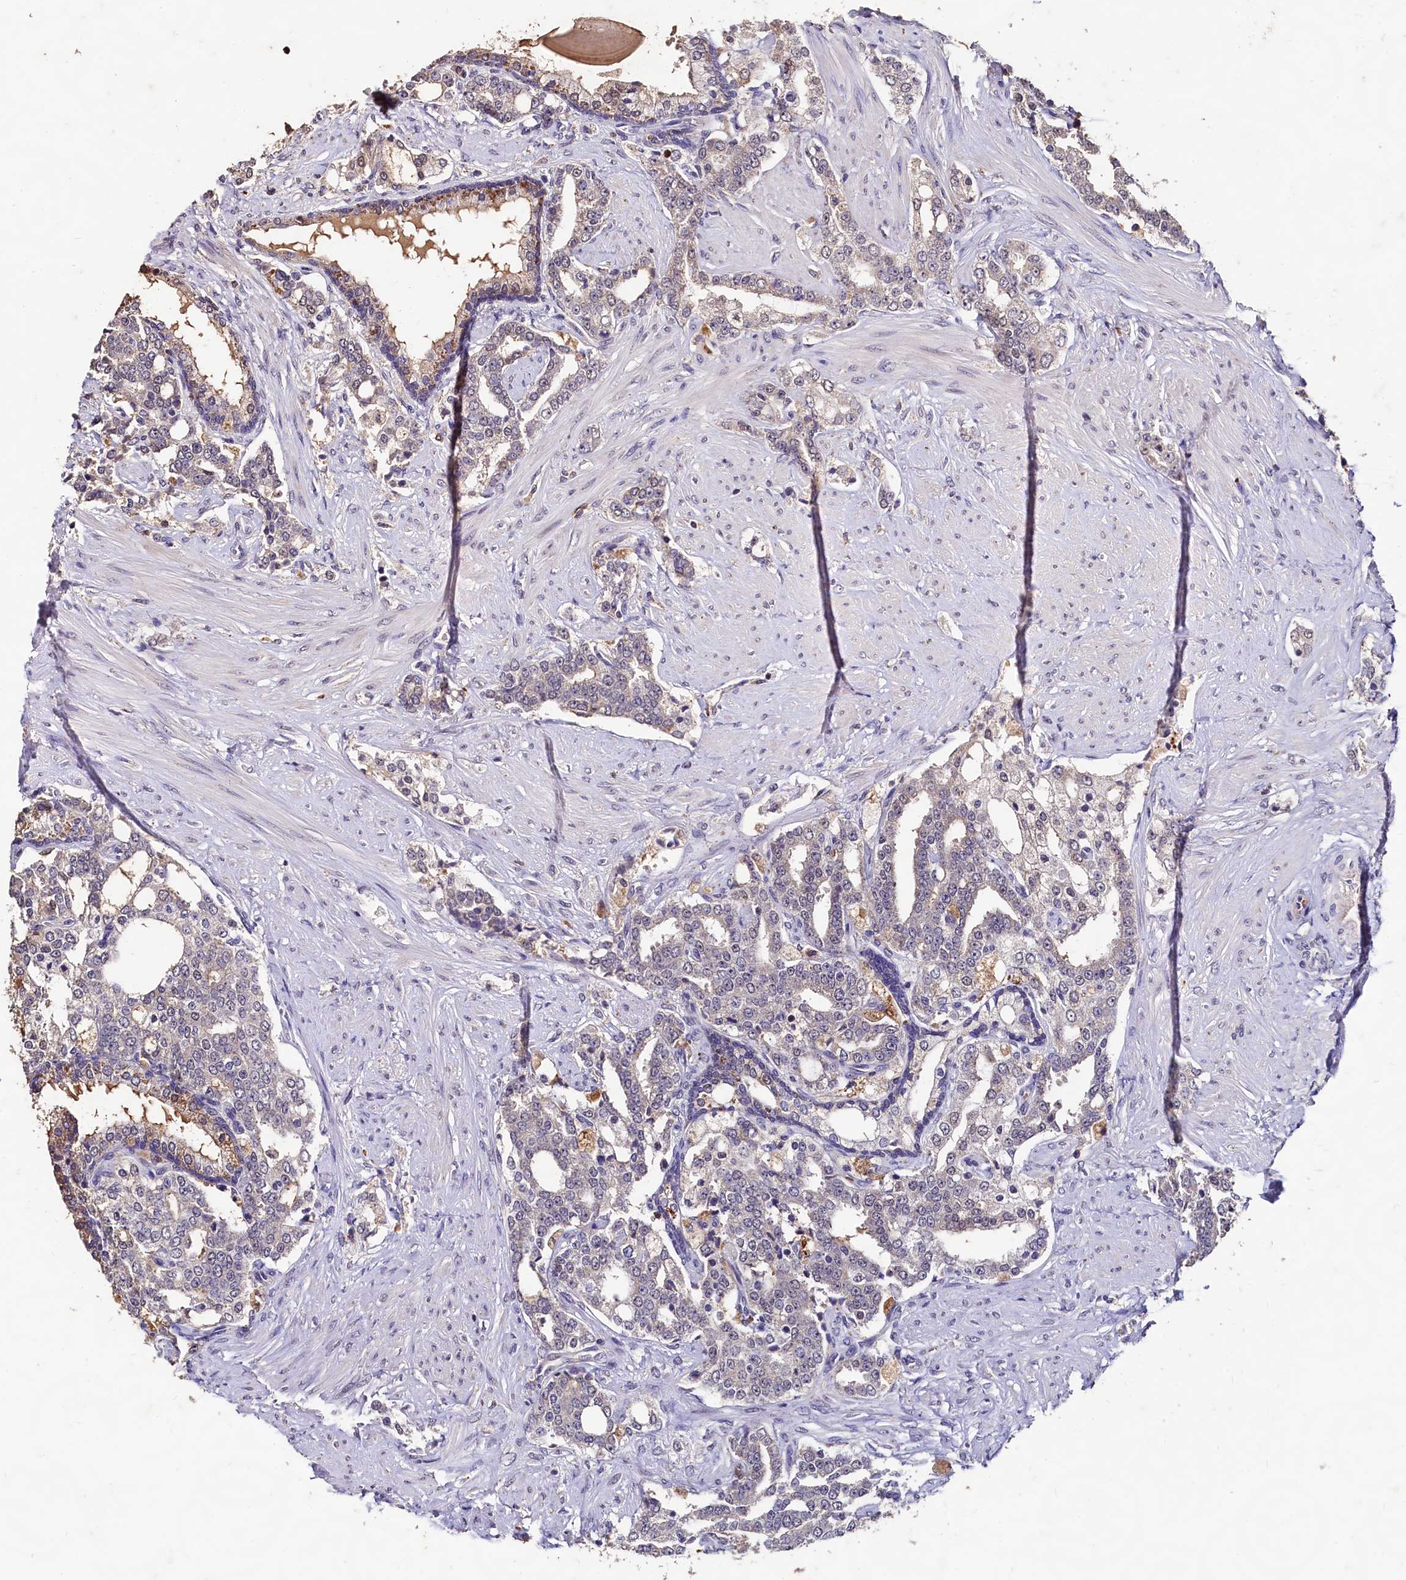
{"staining": {"intensity": "weak", "quantity": "<25%", "location": "cytoplasmic/membranous"}, "tissue": "prostate cancer", "cell_type": "Tumor cells", "image_type": "cancer", "snomed": [{"axis": "morphology", "description": "Adenocarcinoma, High grade"}, {"axis": "topography", "description": "Prostate"}], "caption": "IHC of human prostate cancer (high-grade adenocarcinoma) displays no expression in tumor cells.", "gene": "CSTPP1", "patient": {"sex": "male", "age": 64}}